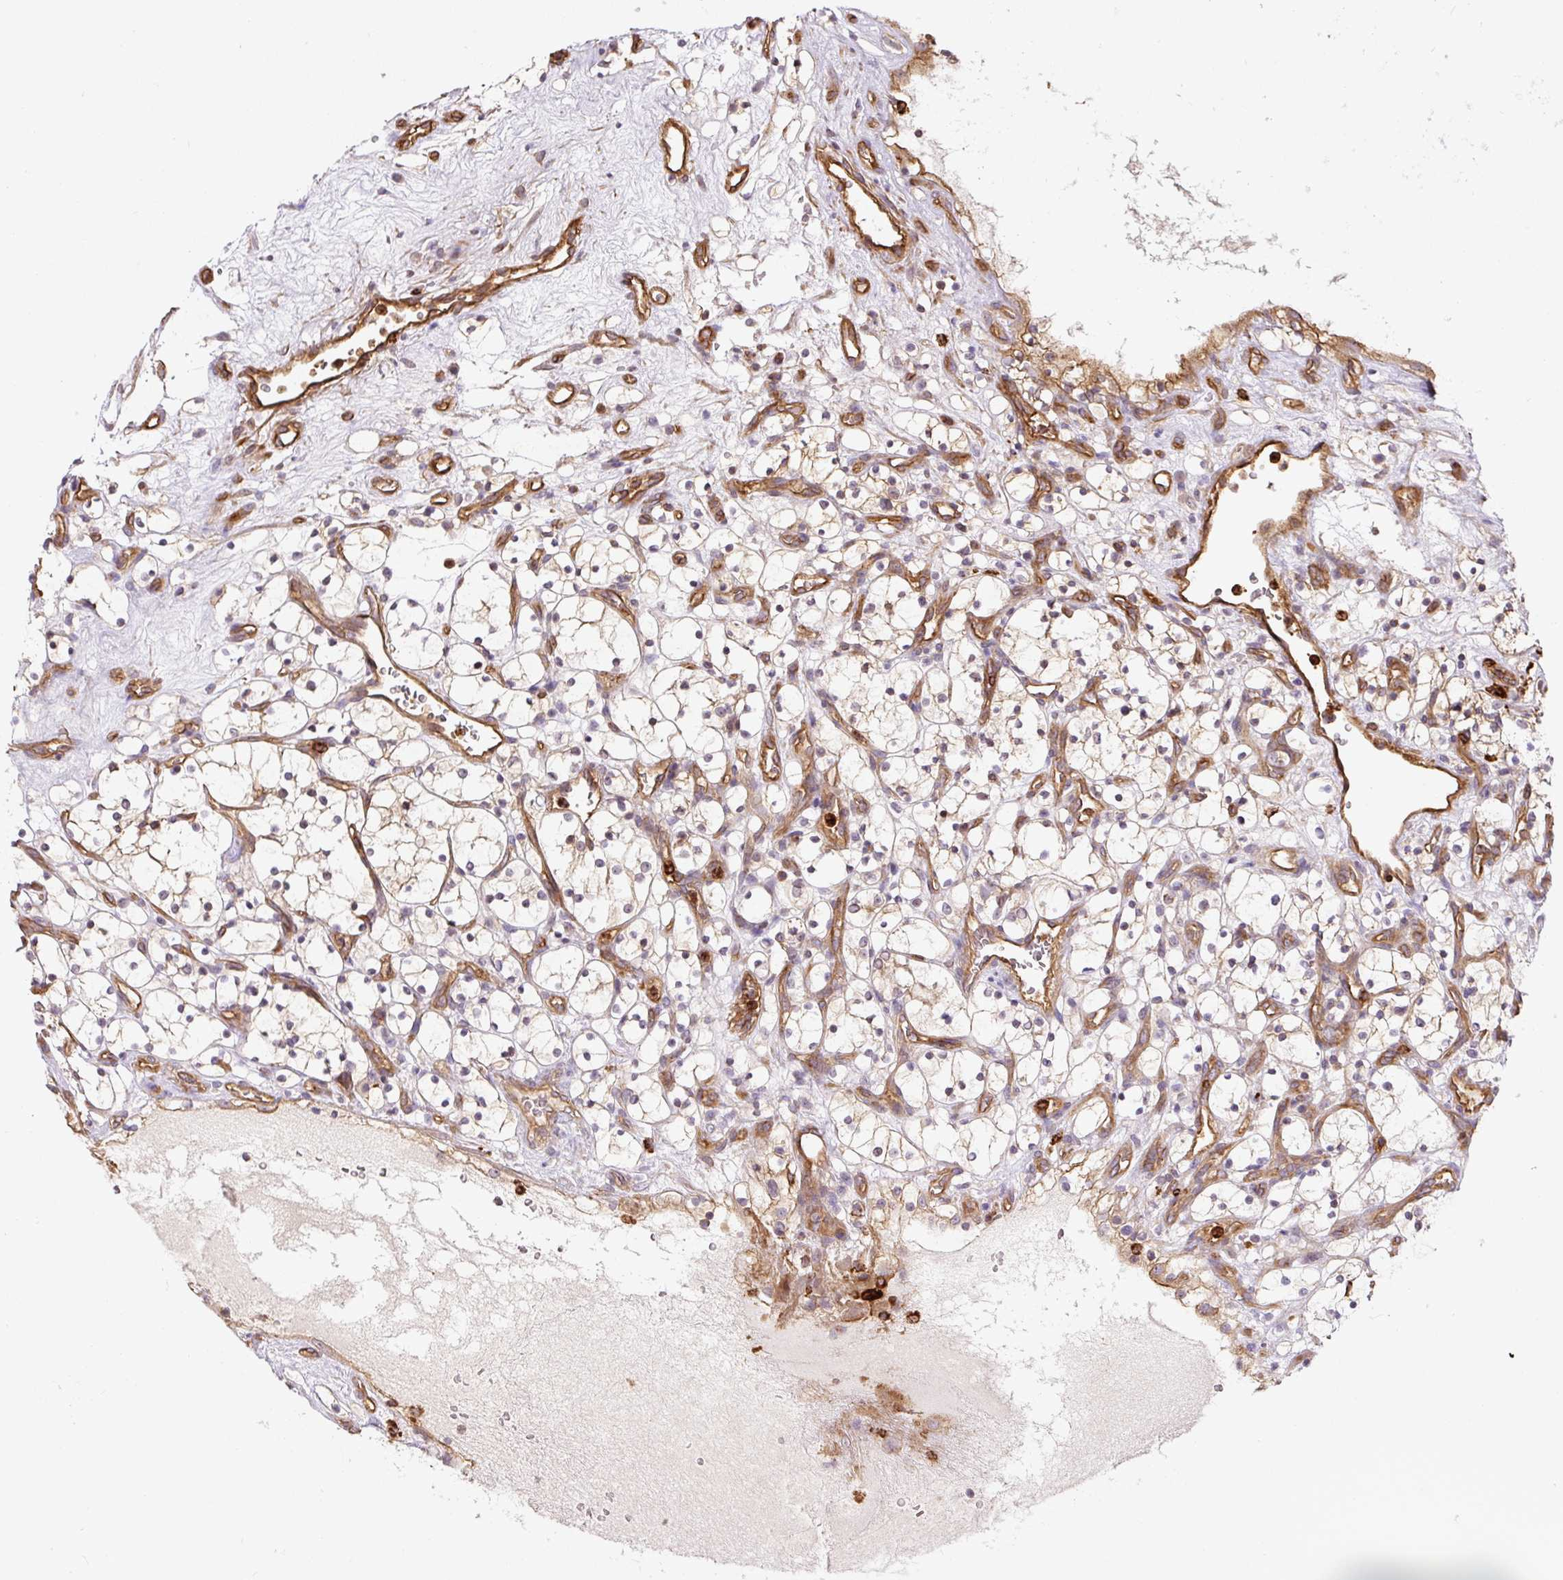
{"staining": {"intensity": "negative", "quantity": "none", "location": "none"}, "tissue": "renal cancer", "cell_type": "Tumor cells", "image_type": "cancer", "snomed": [{"axis": "morphology", "description": "Adenocarcinoma, NOS"}, {"axis": "topography", "description": "Kidney"}], "caption": "Immunohistochemical staining of renal cancer shows no significant positivity in tumor cells.", "gene": "B3GALT5", "patient": {"sex": "female", "age": 69}}